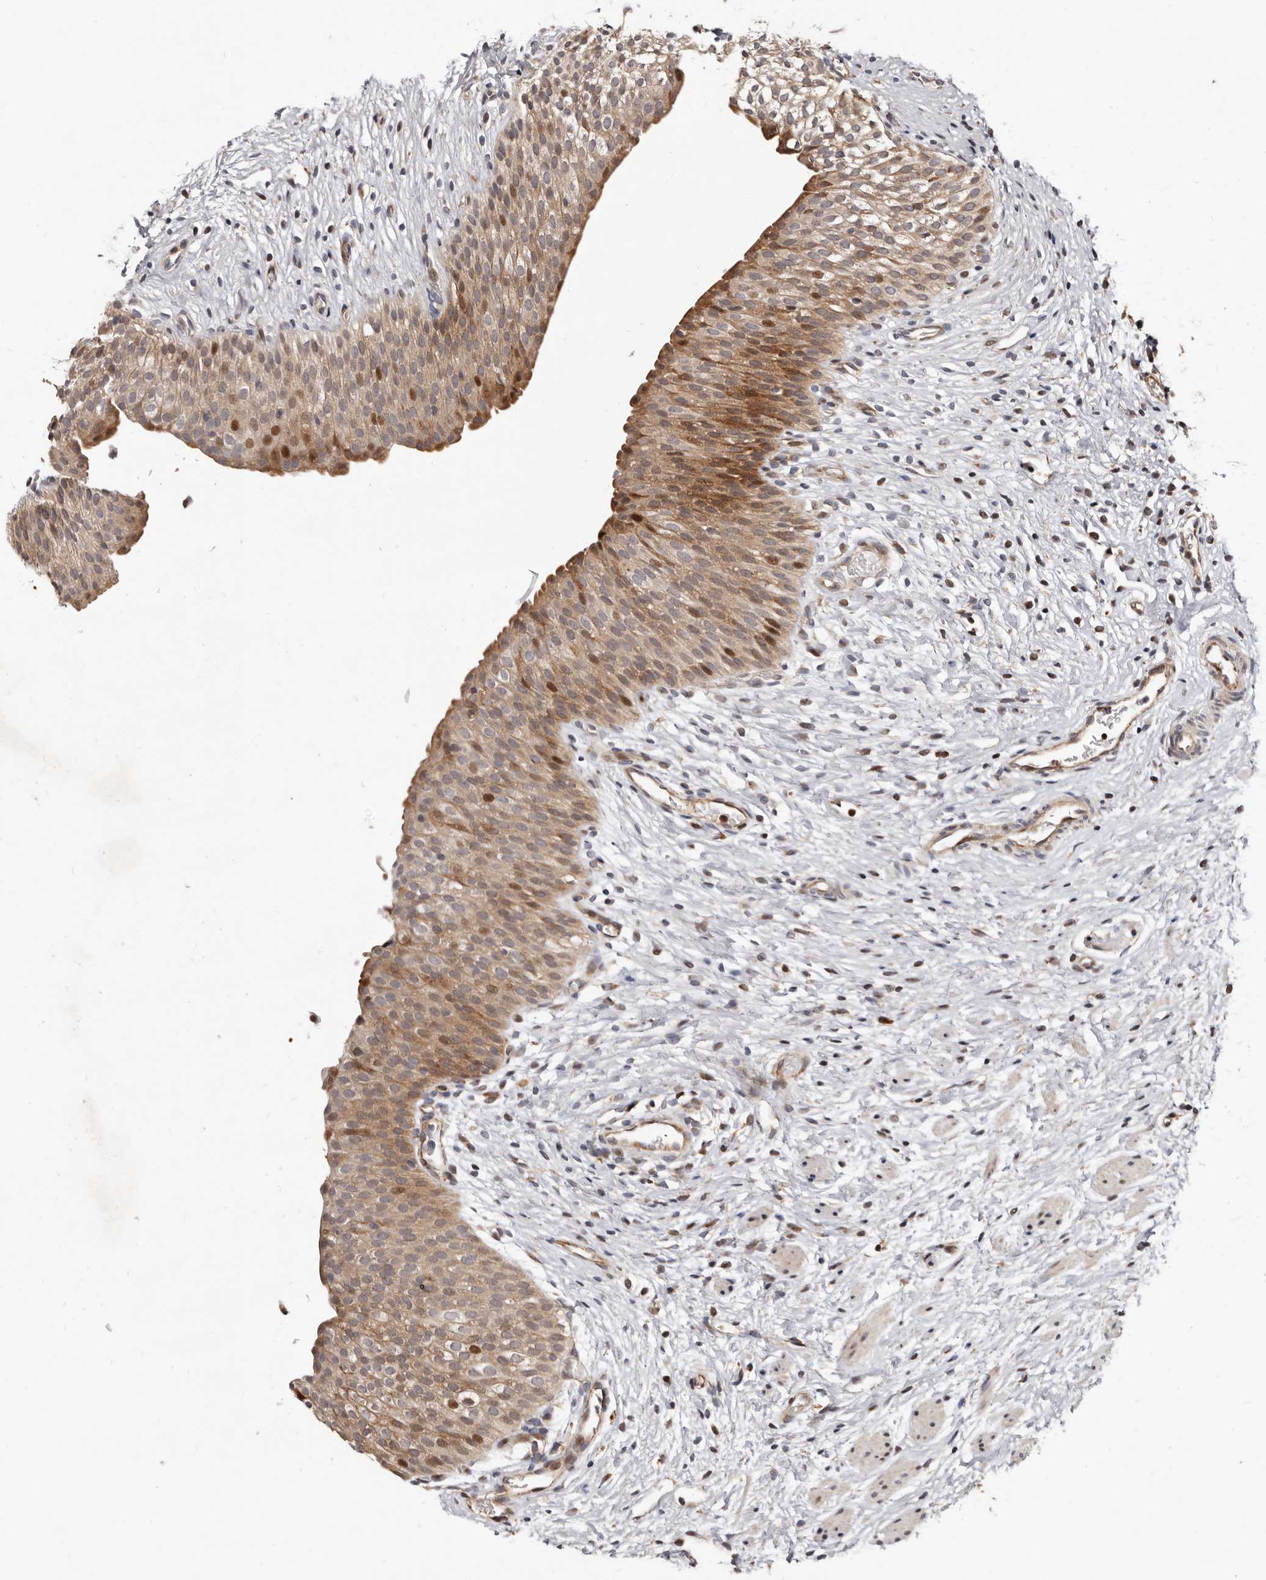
{"staining": {"intensity": "moderate", "quantity": "25%-75%", "location": "cytoplasmic/membranous,nuclear"}, "tissue": "urinary bladder", "cell_type": "Urothelial cells", "image_type": "normal", "snomed": [{"axis": "morphology", "description": "Normal tissue, NOS"}, {"axis": "topography", "description": "Urinary bladder"}], "caption": "A brown stain highlights moderate cytoplasmic/membranous,nuclear staining of a protein in urothelial cells of unremarkable urinary bladder. Nuclei are stained in blue.", "gene": "WEE2", "patient": {"sex": "male", "age": 1}}